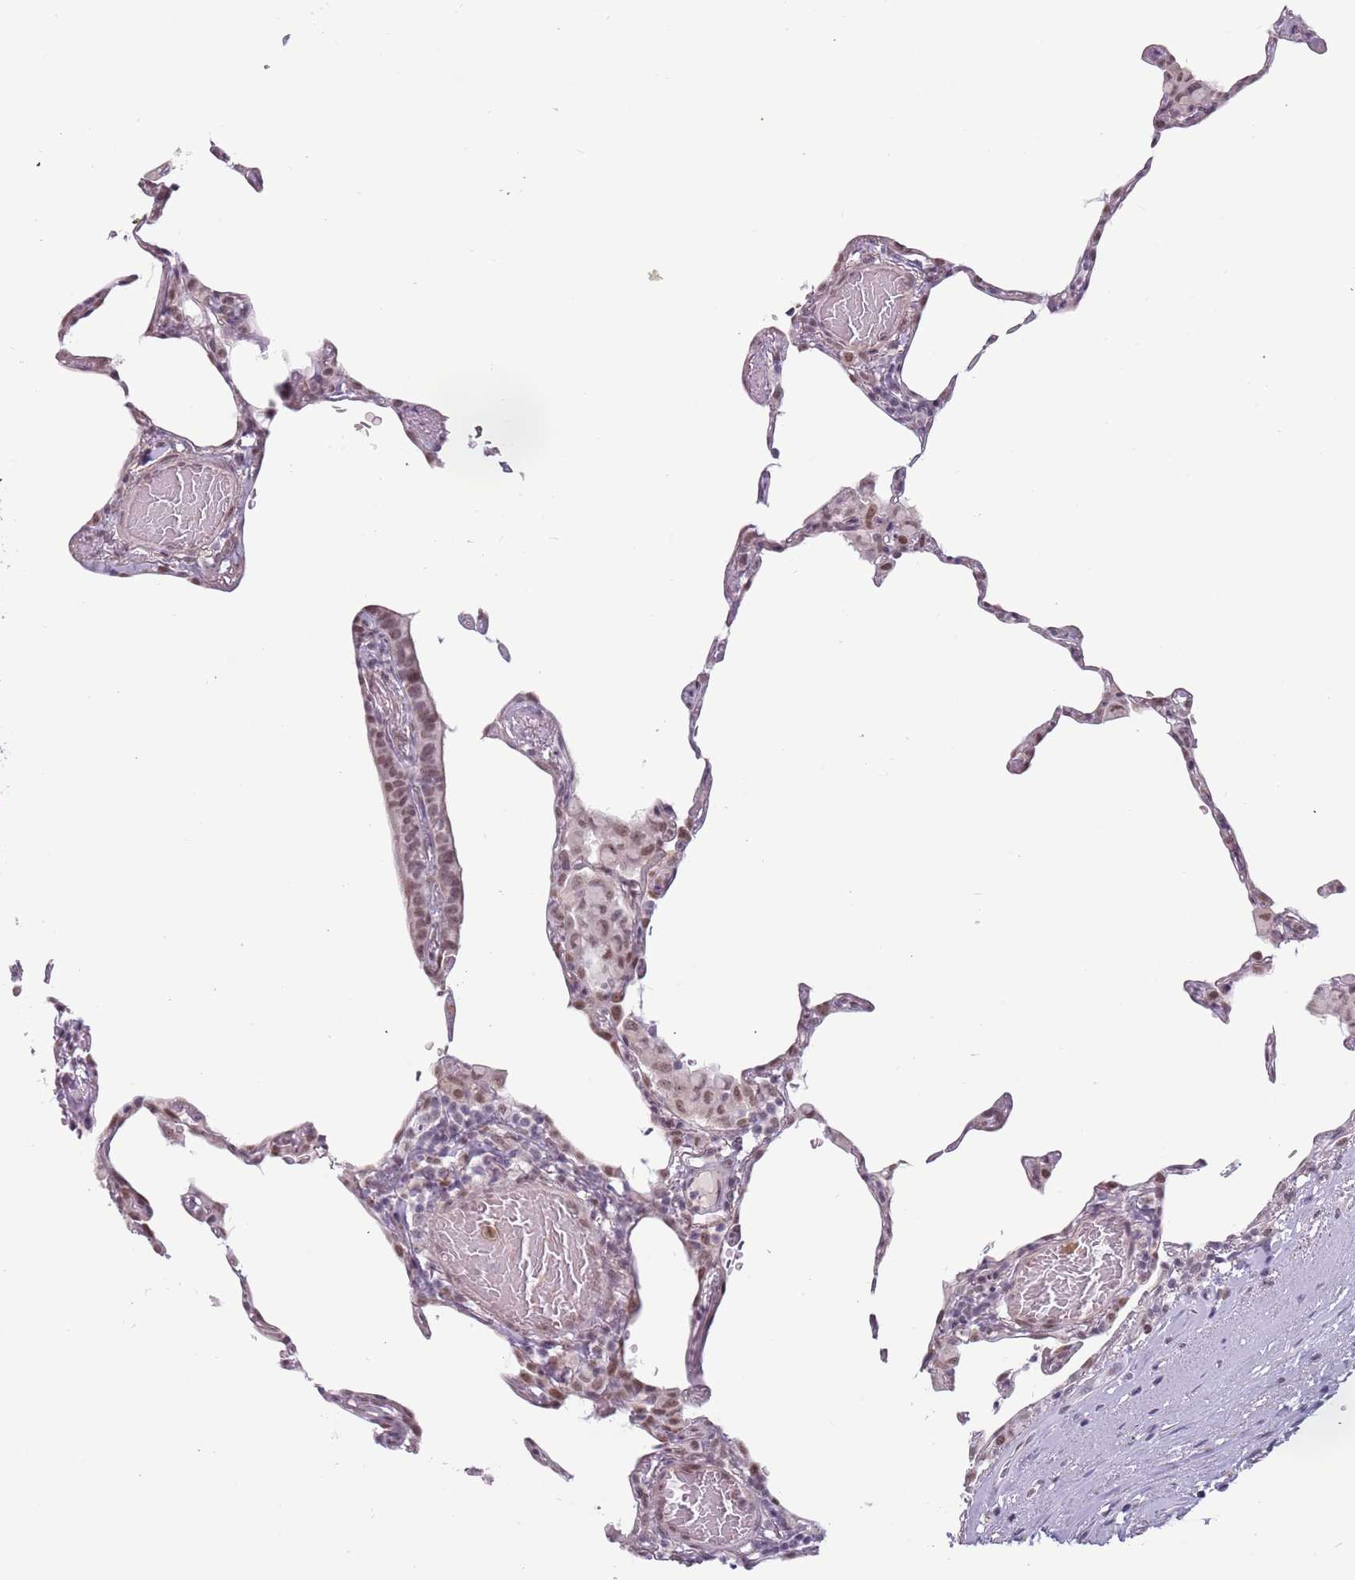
{"staining": {"intensity": "weak", "quantity": "<25%", "location": "nuclear"}, "tissue": "lung", "cell_type": "Alveolar cells", "image_type": "normal", "snomed": [{"axis": "morphology", "description": "Normal tissue, NOS"}, {"axis": "topography", "description": "Lung"}], "caption": "Immunohistochemistry (IHC) histopathology image of unremarkable lung stained for a protein (brown), which exhibits no expression in alveolar cells. (Brightfield microscopy of DAB immunohistochemistry at high magnification).", "gene": "REXO4", "patient": {"sex": "female", "age": 57}}